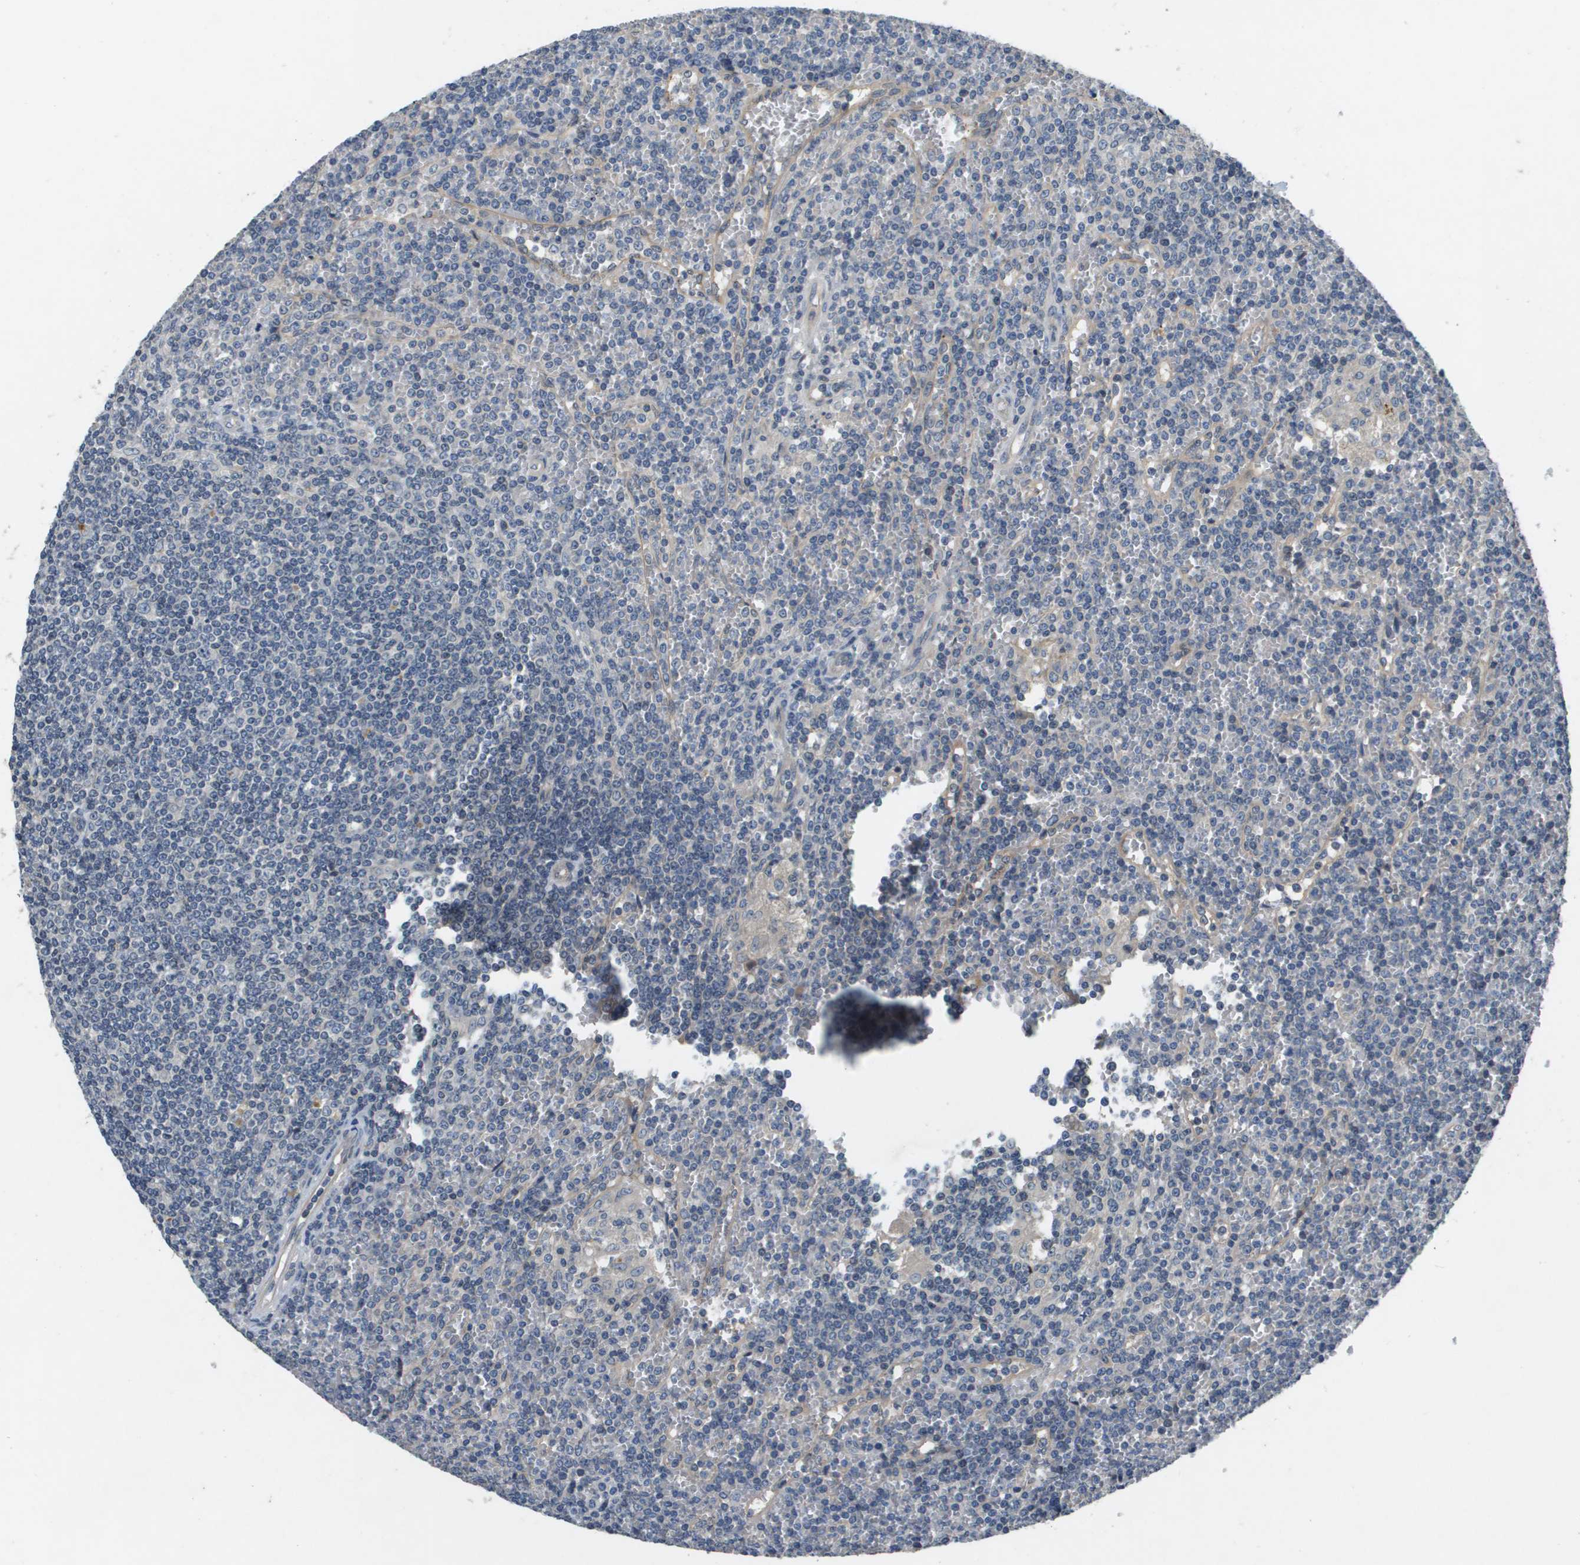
{"staining": {"intensity": "negative", "quantity": "none", "location": "none"}, "tissue": "lymphoma", "cell_type": "Tumor cells", "image_type": "cancer", "snomed": [{"axis": "morphology", "description": "Malignant lymphoma, non-Hodgkin's type, Low grade"}, {"axis": "topography", "description": "Spleen"}], "caption": "Protein analysis of lymphoma displays no significant expression in tumor cells. Brightfield microscopy of IHC stained with DAB (brown) and hematoxylin (blue), captured at high magnification.", "gene": "PGAP3", "patient": {"sex": "female", "age": 19}}